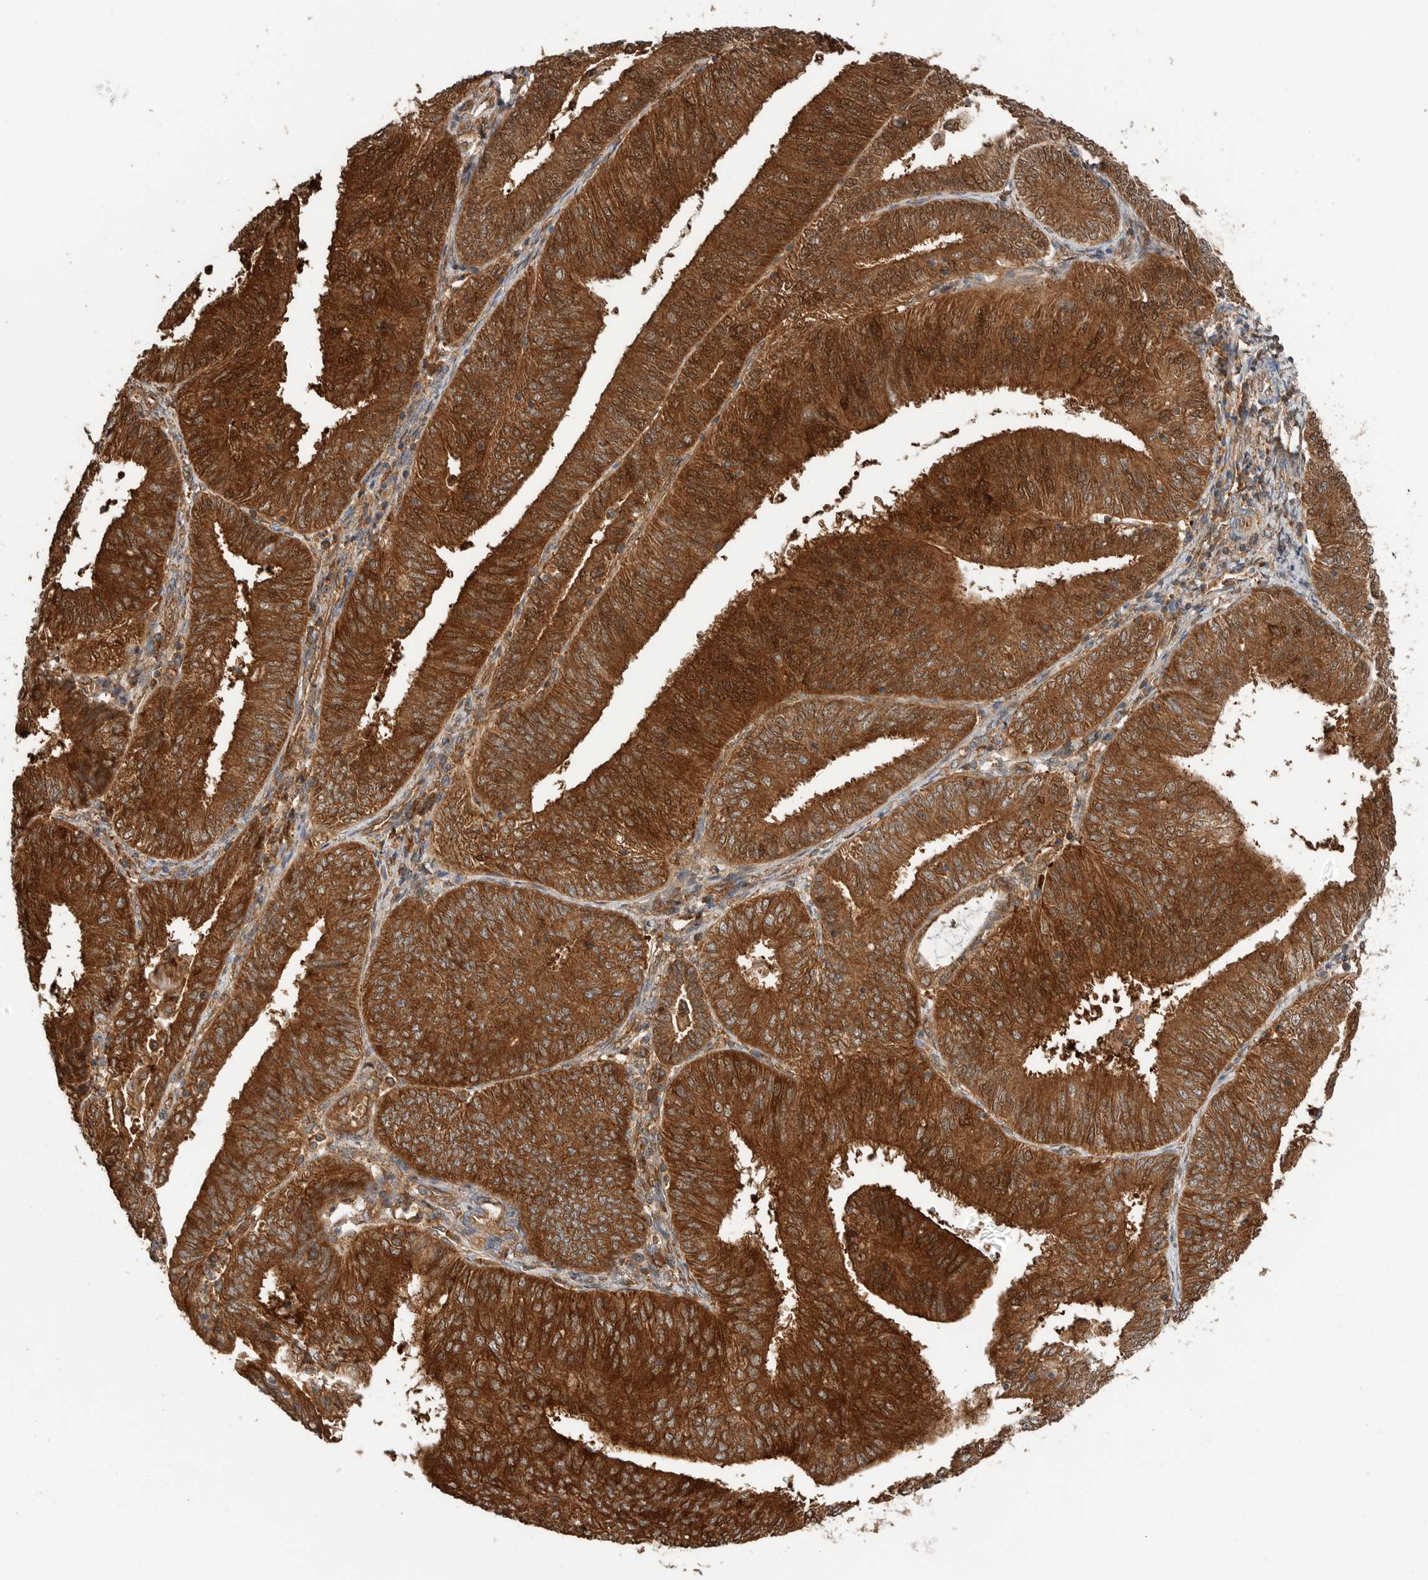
{"staining": {"intensity": "strong", "quantity": ">75%", "location": "cytoplasmic/membranous,nuclear"}, "tissue": "endometrial cancer", "cell_type": "Tumor cells", "image_type": "cancer", "snomed": [{"axis": "morphology", "description": "Adenocarcinoma, NOS"}, {"axis": "topography", "description": "Endometrium"}], "caption": "Endometrial adenocarcinoma stained for a protein (brown) displays strong cytoplasmic/membranous and nuclear positive positivity in about >75% of tumor cells.", "gene": "XPNPEP1", "patient": {"sex": "female", "age": 58}}